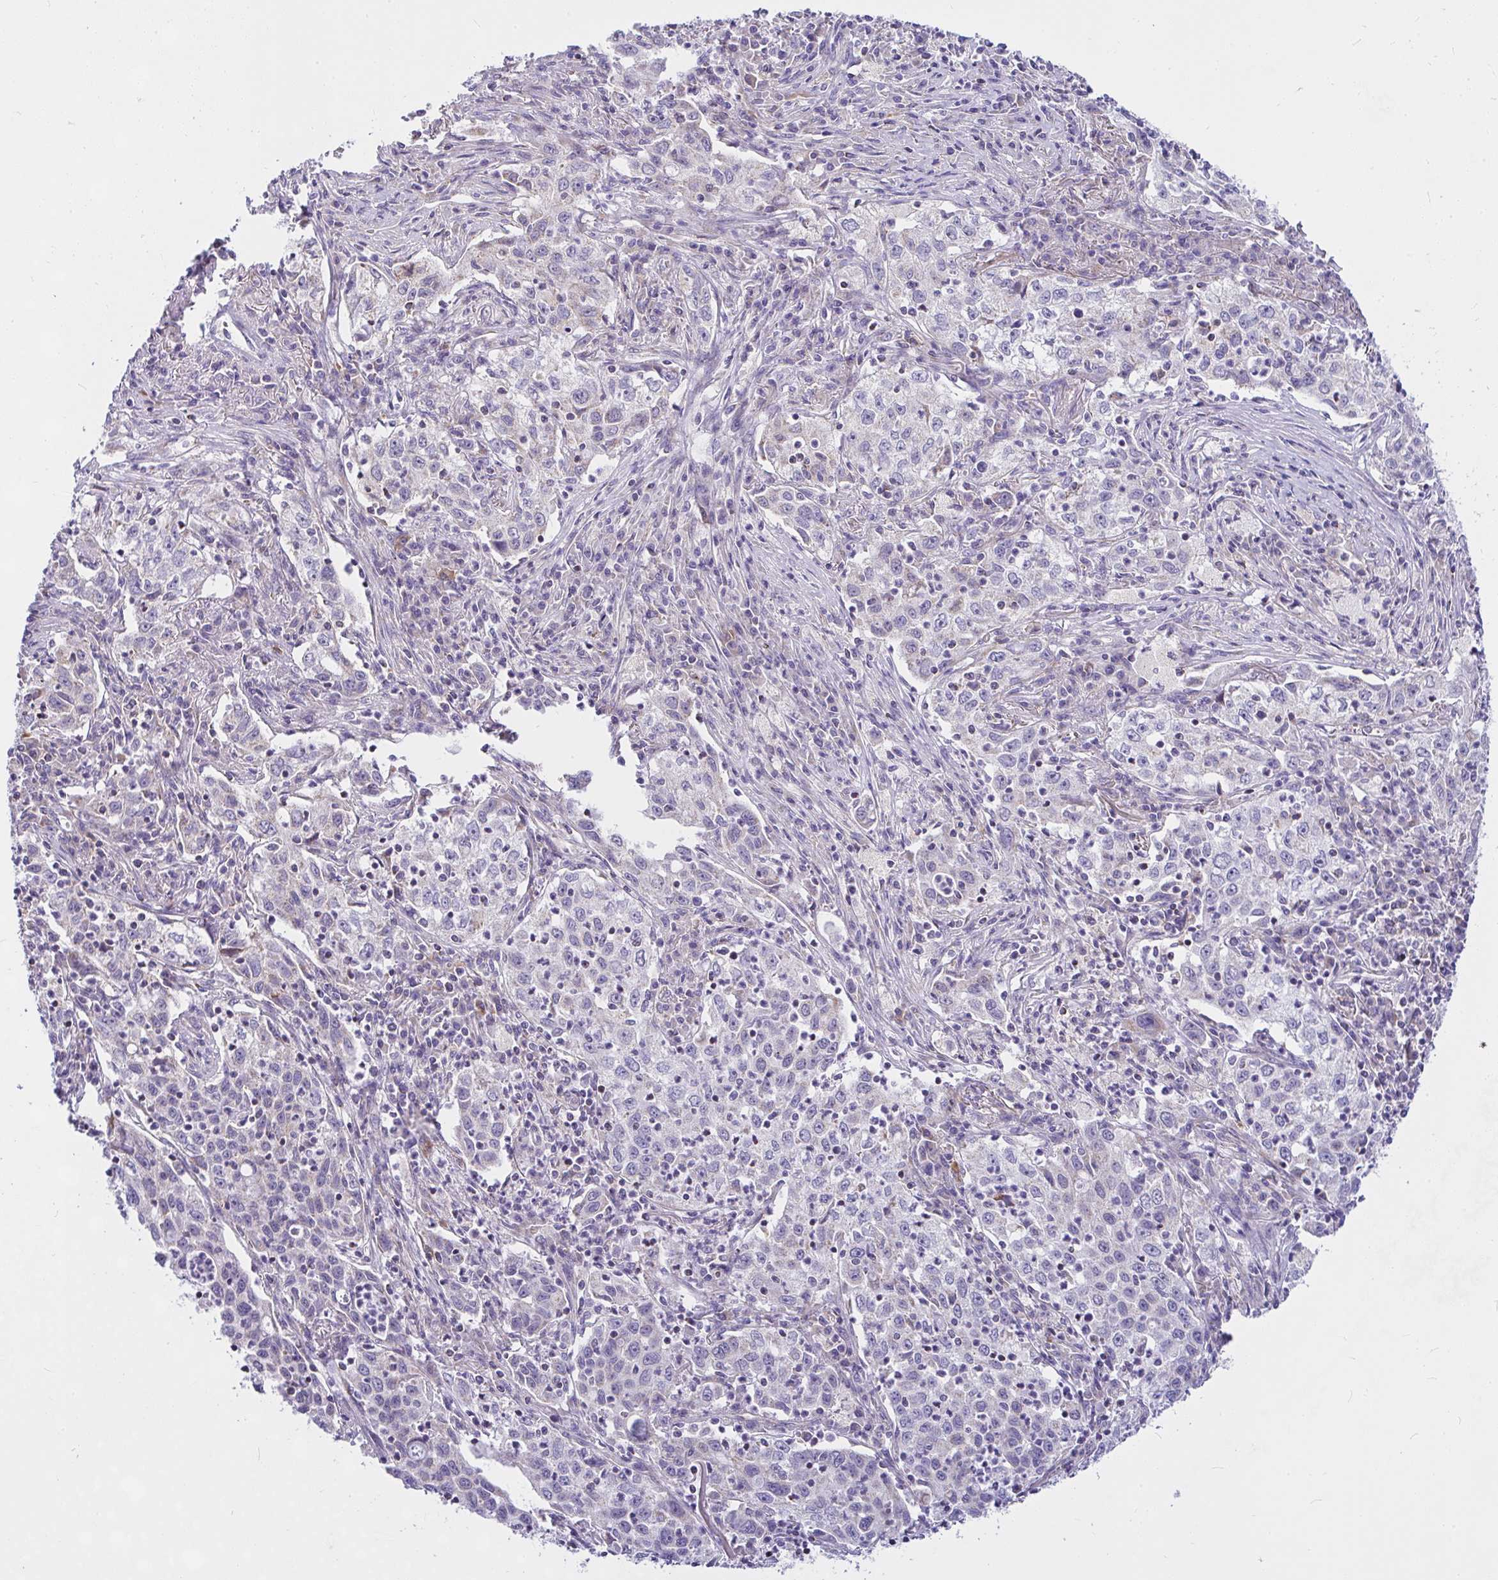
{"staining": {"intensity": "negative", "quantity": "none", "location": "none"}, "tissue": "lung cancer", "cell_type": "Tumor cells", "image_type": "cancer", "snomed": [{"axis": "morphology", "description": "Squamous cell carcinoma, NOS"}, {"axis": "topography", "description": "Lung"}], "caption": "Squamous cell carcinoma (lung) was stained to show a protein in brown. There is no significant expression in tumor cells.", "gene": "CEP63", "patient": {"sex": "male", "age": 71}}